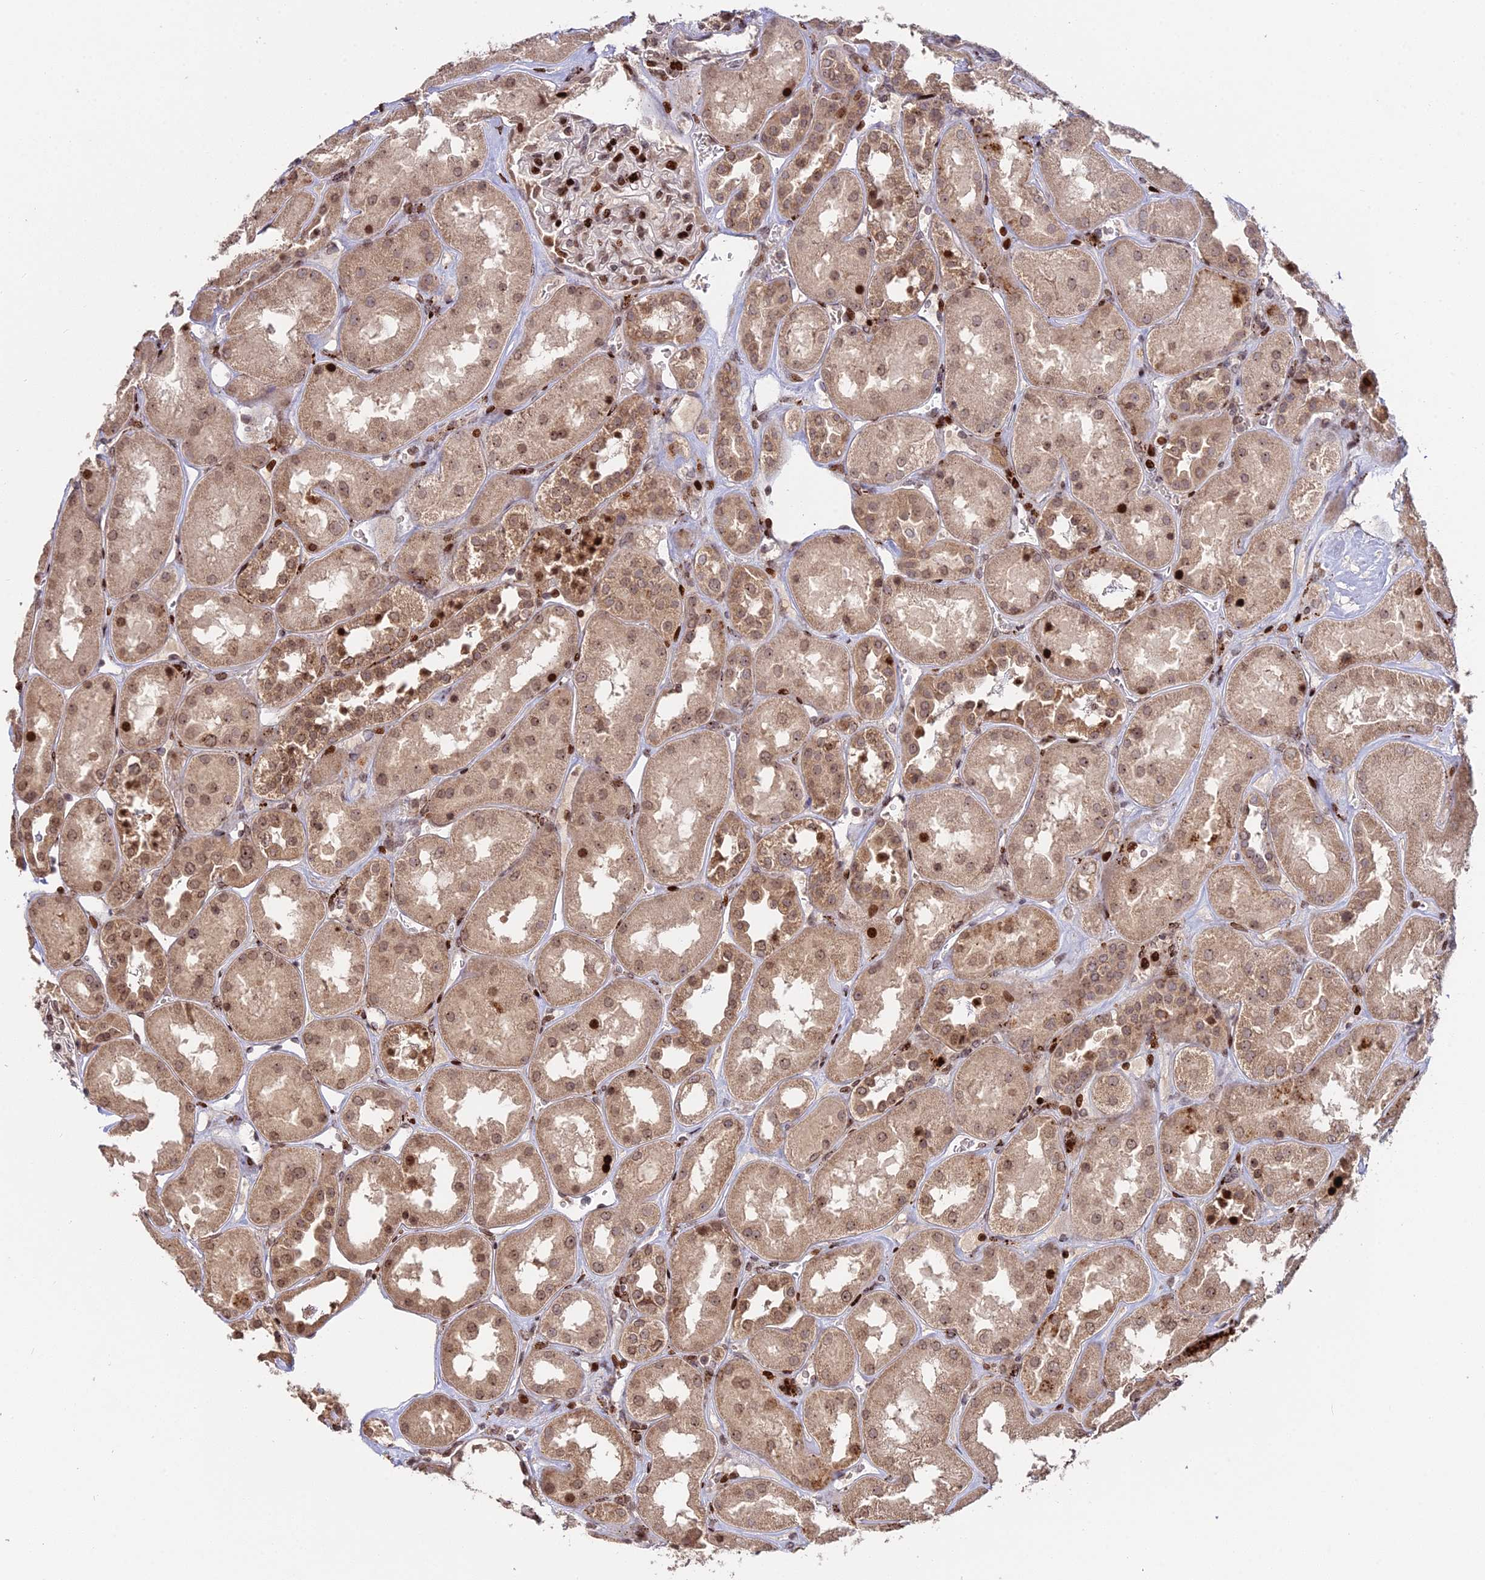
{"staining": {"intensity": "strong", "quantity": "25%-75%", "location": "nuclear"}, "tissue": "kidney", "cell_type": "Cells in glomeruli", "image_type": "normal", "snomed": [{"axis": "morphology", "description": "Normal tissue, NOS"}, {"axis": "topography", "description": "Kidney"}], "caption": "The histopathology image displays a brown stain indicating the presence of a protein in the nuclear of cells in glomeruli in kidney. Nuclei are stained in blue.", "gene": "RBMS2", "patient": {"sex": "male", "age": 70}}